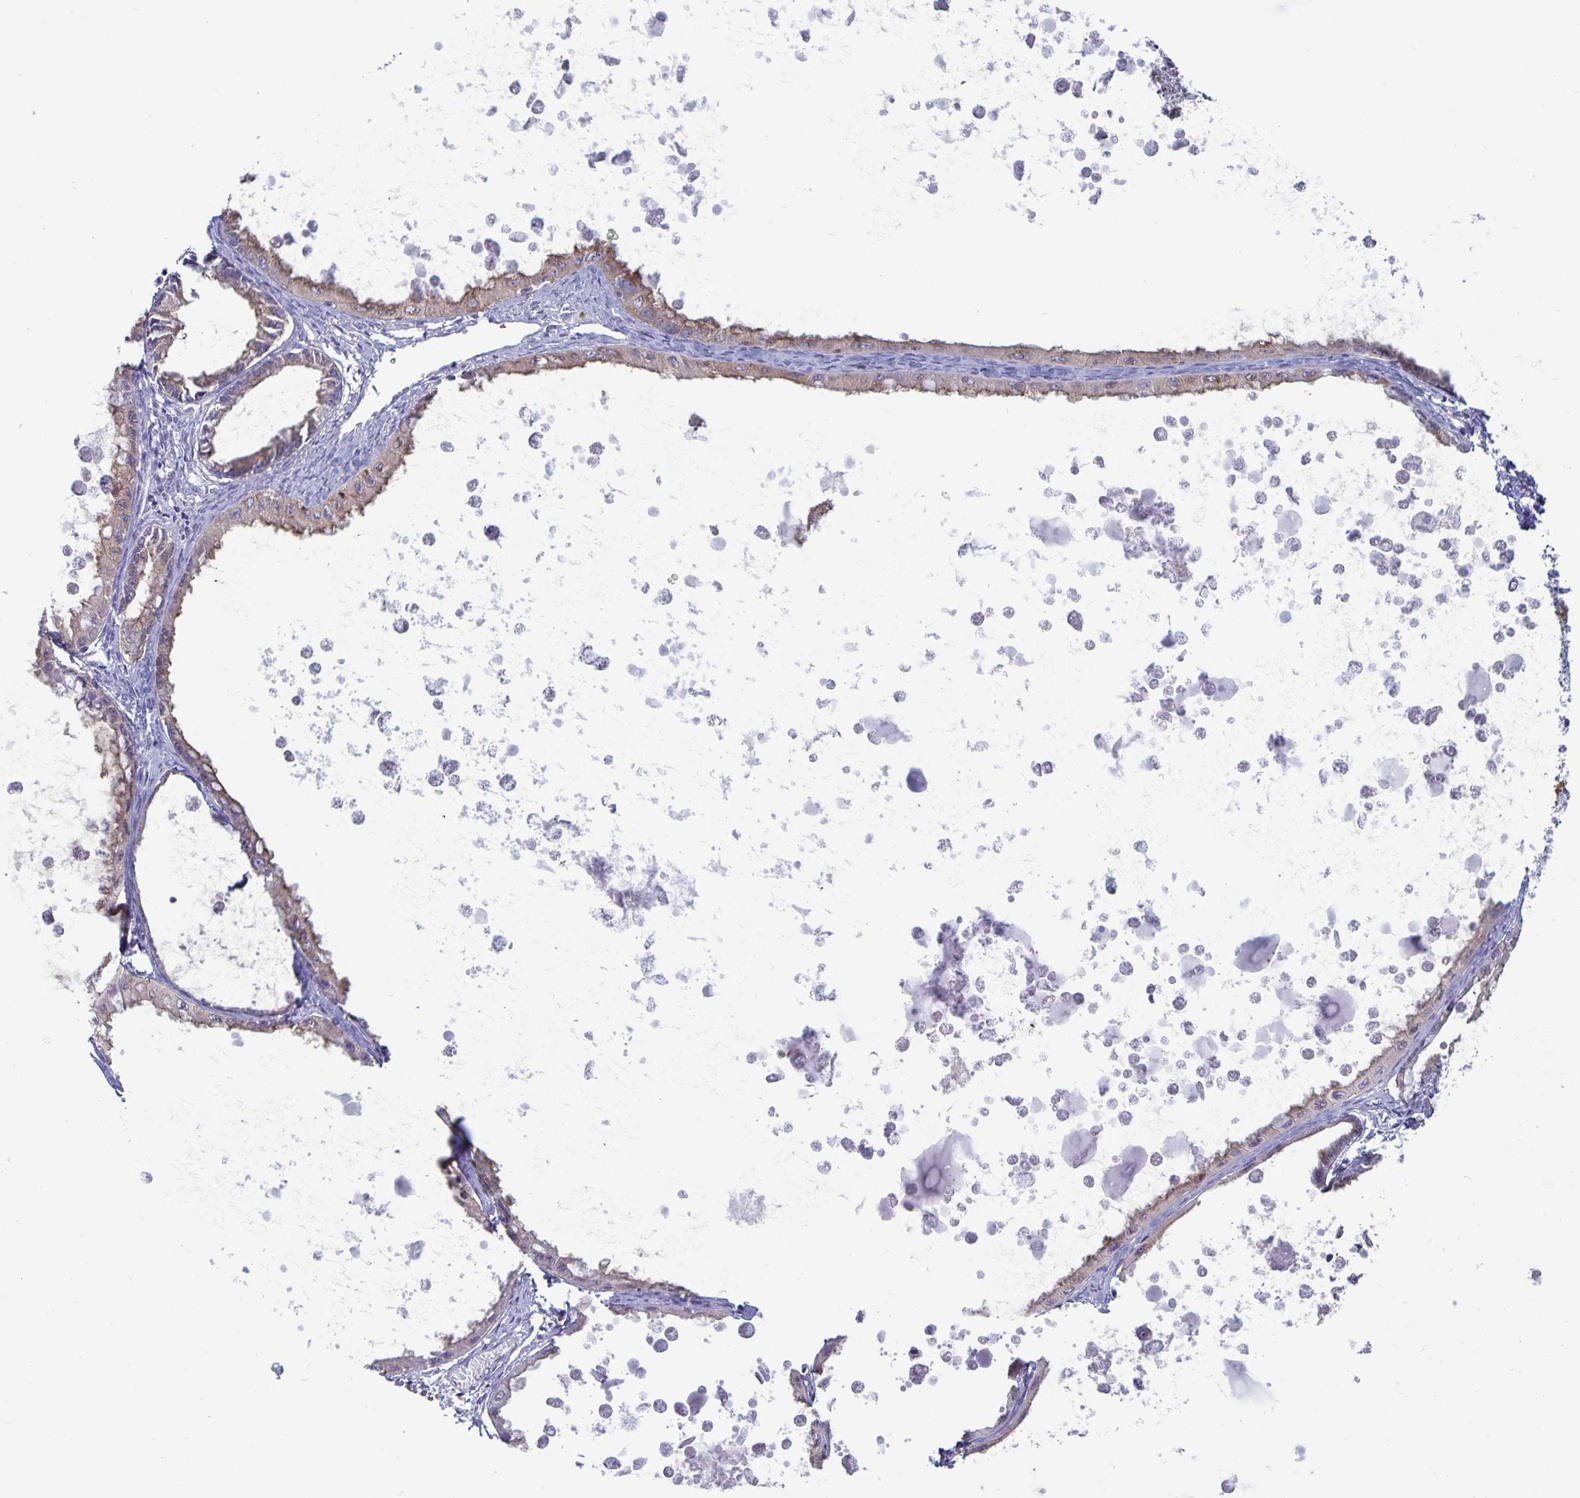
{"staining": {"intensity": "weak", "quantity": ">75%", "location": "cytoplasmic/membranous"}, "tissue": "ovarian cancer", "cell_type": "Tumor cells", "image_type": "cancer", "snomed": [{"axis": "morphology", "description": "Cystadenocarcinoma, mucinous, NOS"}, {"axis": "topography", "description": "Ovary"}], "caption": "Mucinous cystadenocarcinoma (ovarian) tissue shows weak cytoplasmic/membranous staining in about >75% of tumor cells, visualized by immunohistochemistry.", "gene": "PLCB3", "patient": {"sex": "female", "age": 64}}